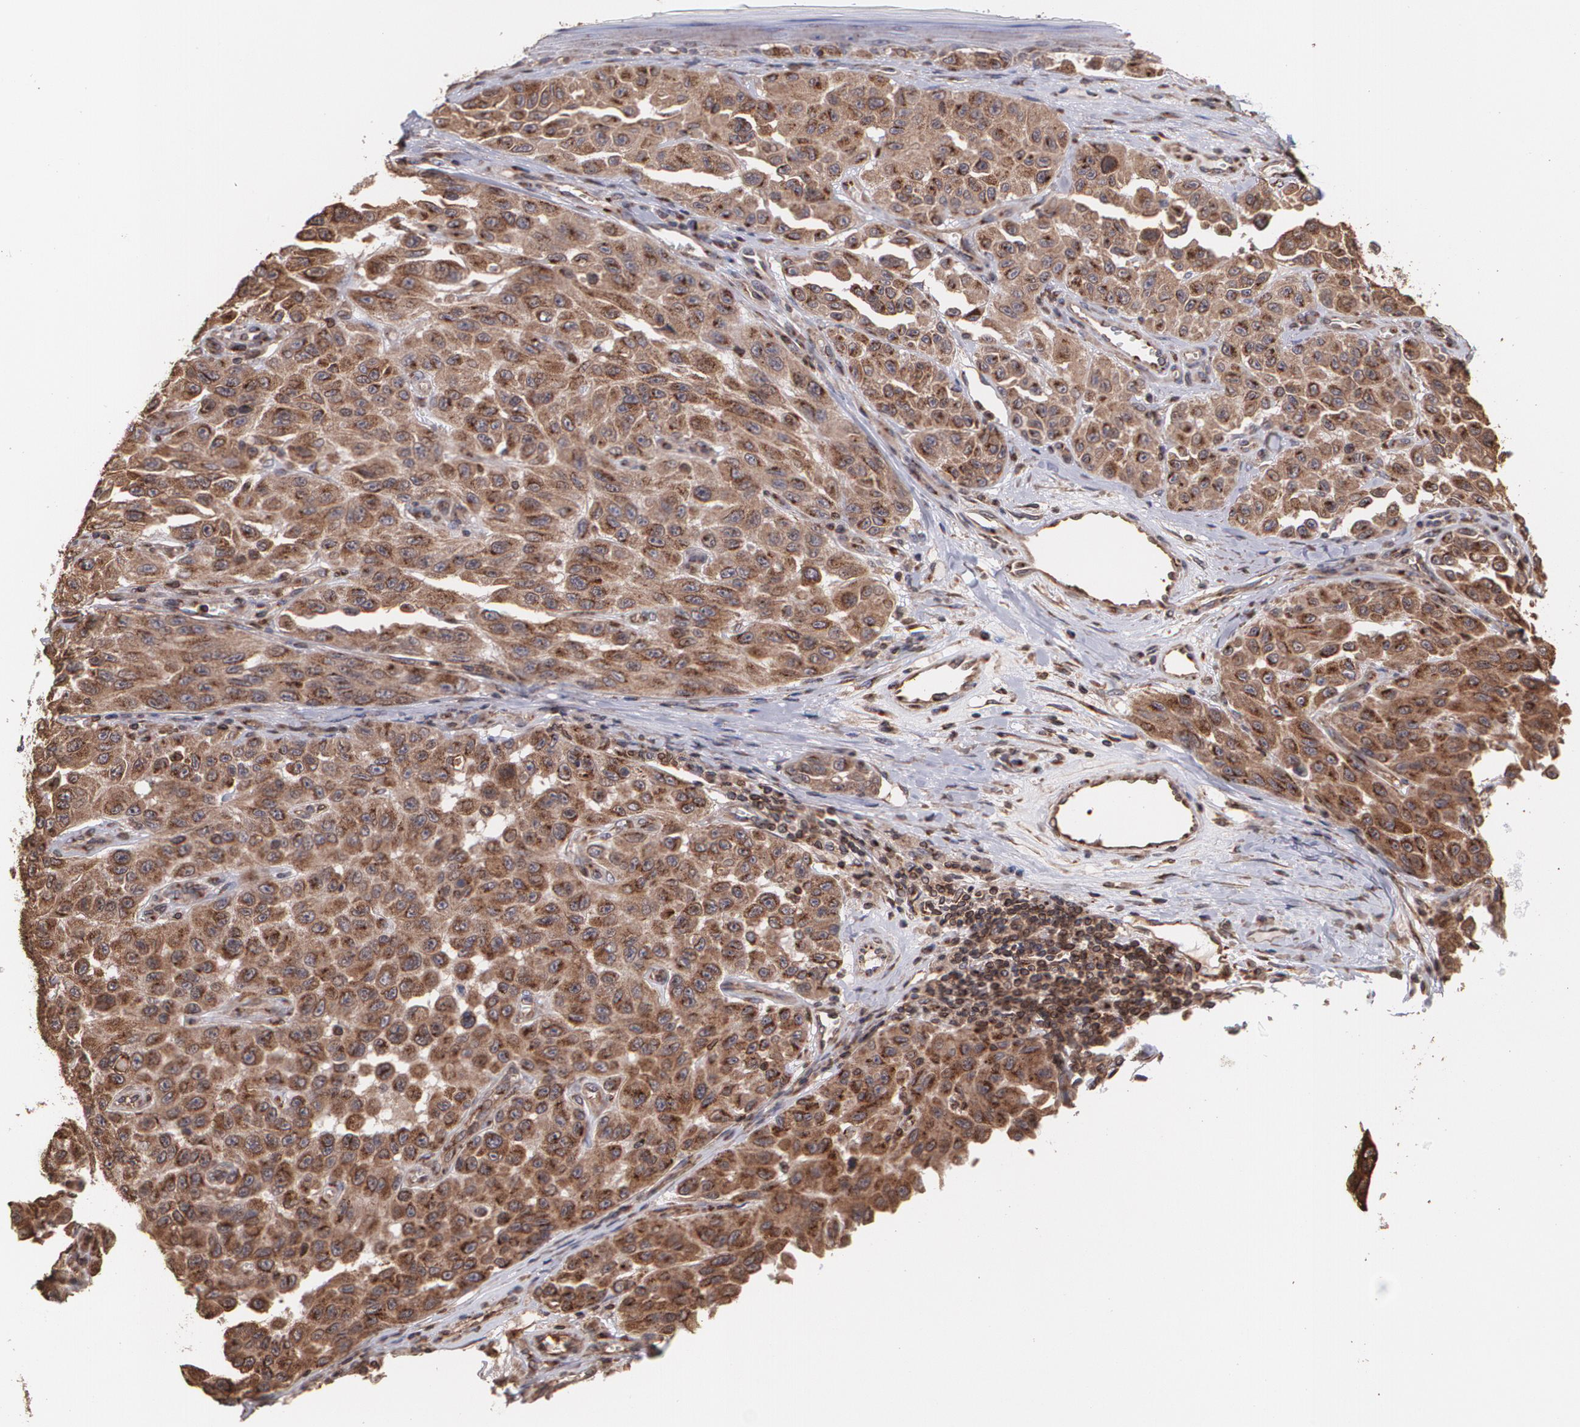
{"staining": {"intensity": "strong", "quantity": ">75%", "location": "cytoplasmic/membranous"}, "tissue": "melanoma", "cell_type": "Tumor cells", "image_type": "cancer", "snomed": [{"axis": "morphology", "description": "Malignant melanoma, NOS"}, {"axis": "topography", "description": "Skin"}], "caption": "Melanoma tissue demonstrates strong cytoplasmic/membranous staining in approximately >75% of tumor cells", "gene": "TRIP11", "patient": {"sex": "male", "age": 30}}